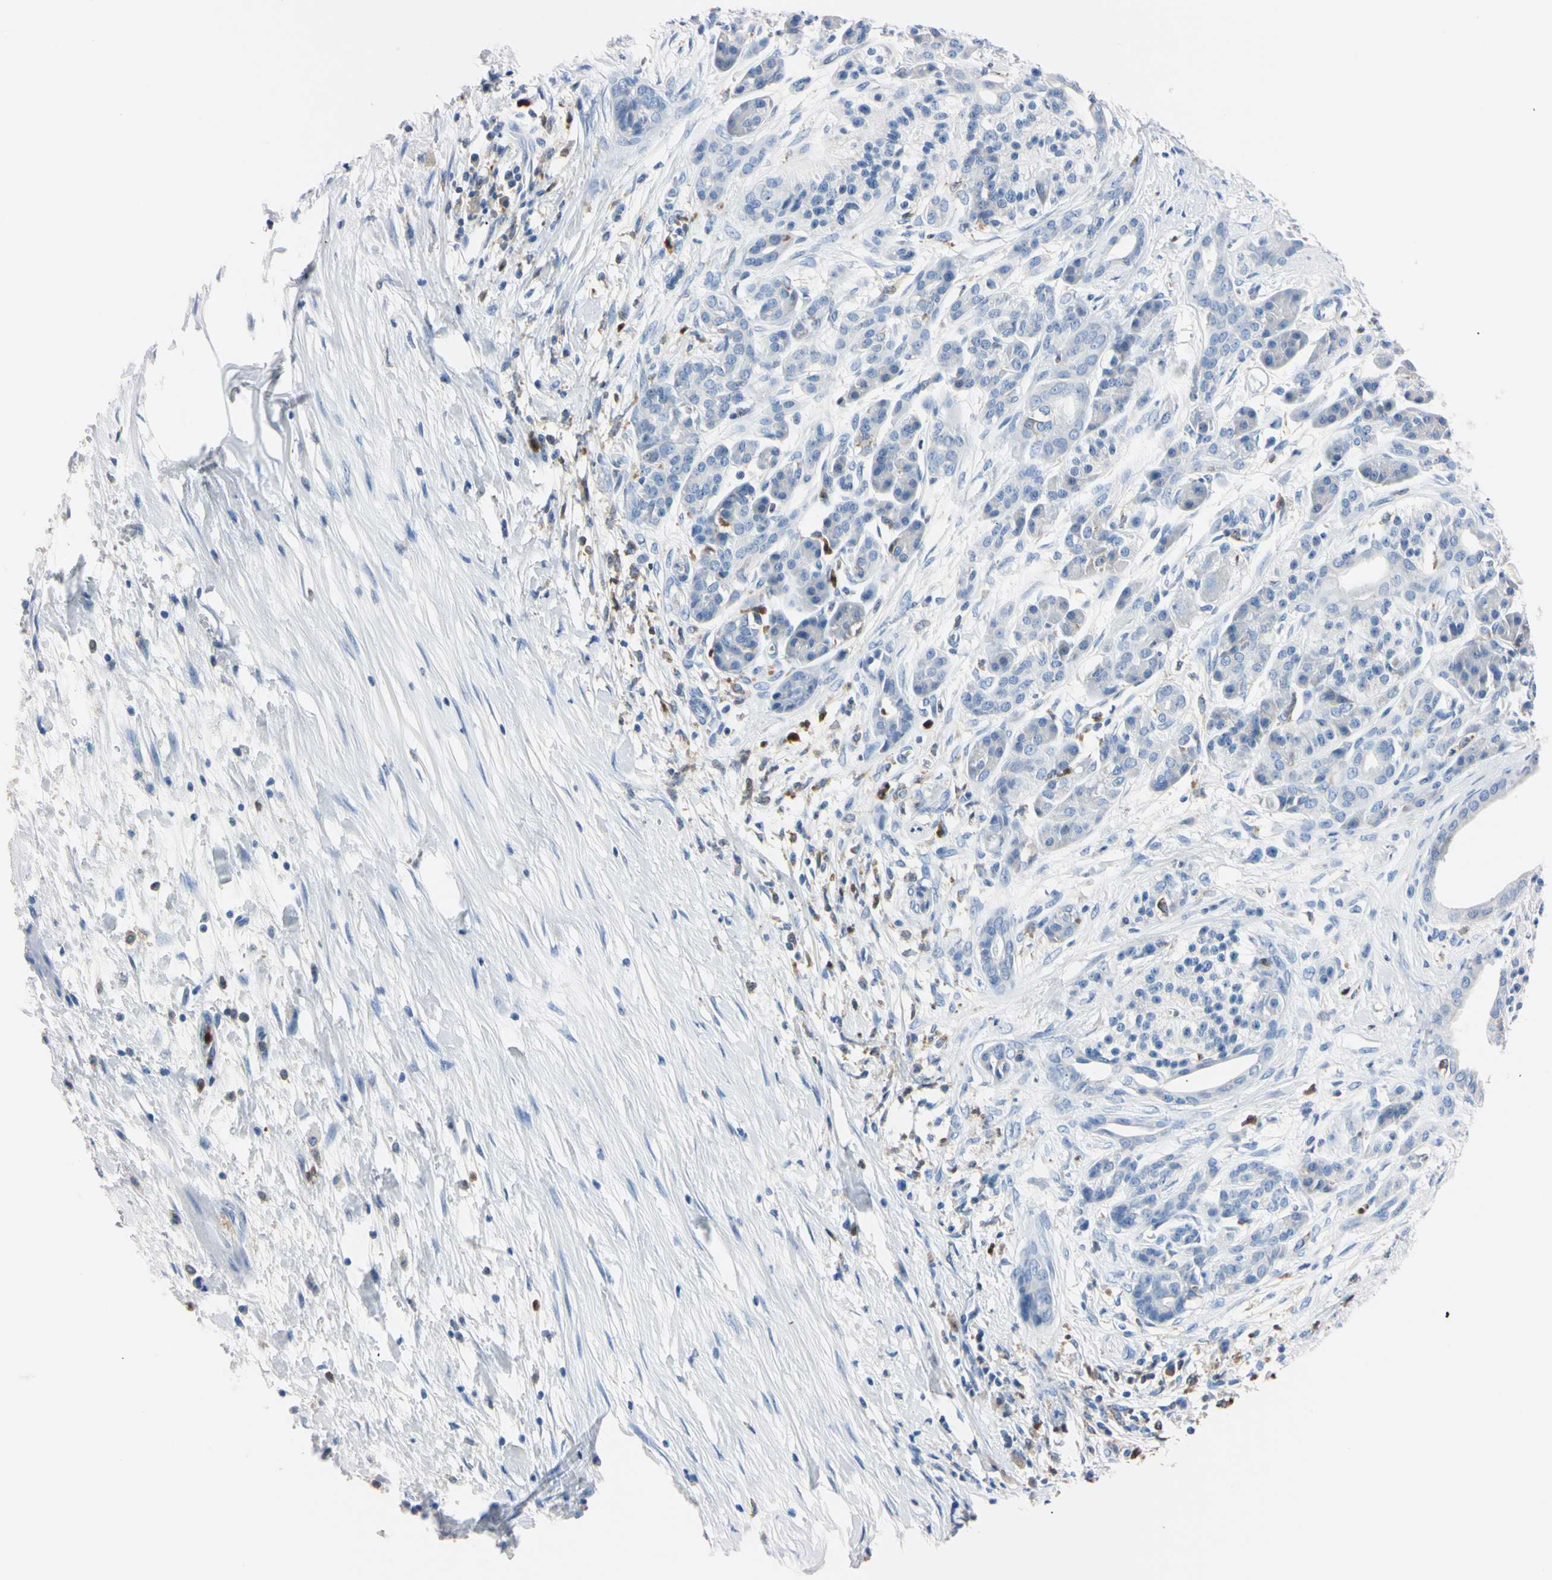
{"staining": {"intensity": "negative", "quantity": "none", "location": "none"}, "tissue": "pancreatic cancer", "cell_type": "Tumor cells", "image_type": "cancer", "snomed": [{"axis": "morphology", "description": "Adenocarcinoma, NOS"}, {"axis": "topography", "description": "Pancreas"}], "caption": "The micrograph reveals no significant positivity in tumor cells of adenocarcinoma (pancreatic).", "gene": "NCF4", "patient": {"sex": "male", "age": 59}}